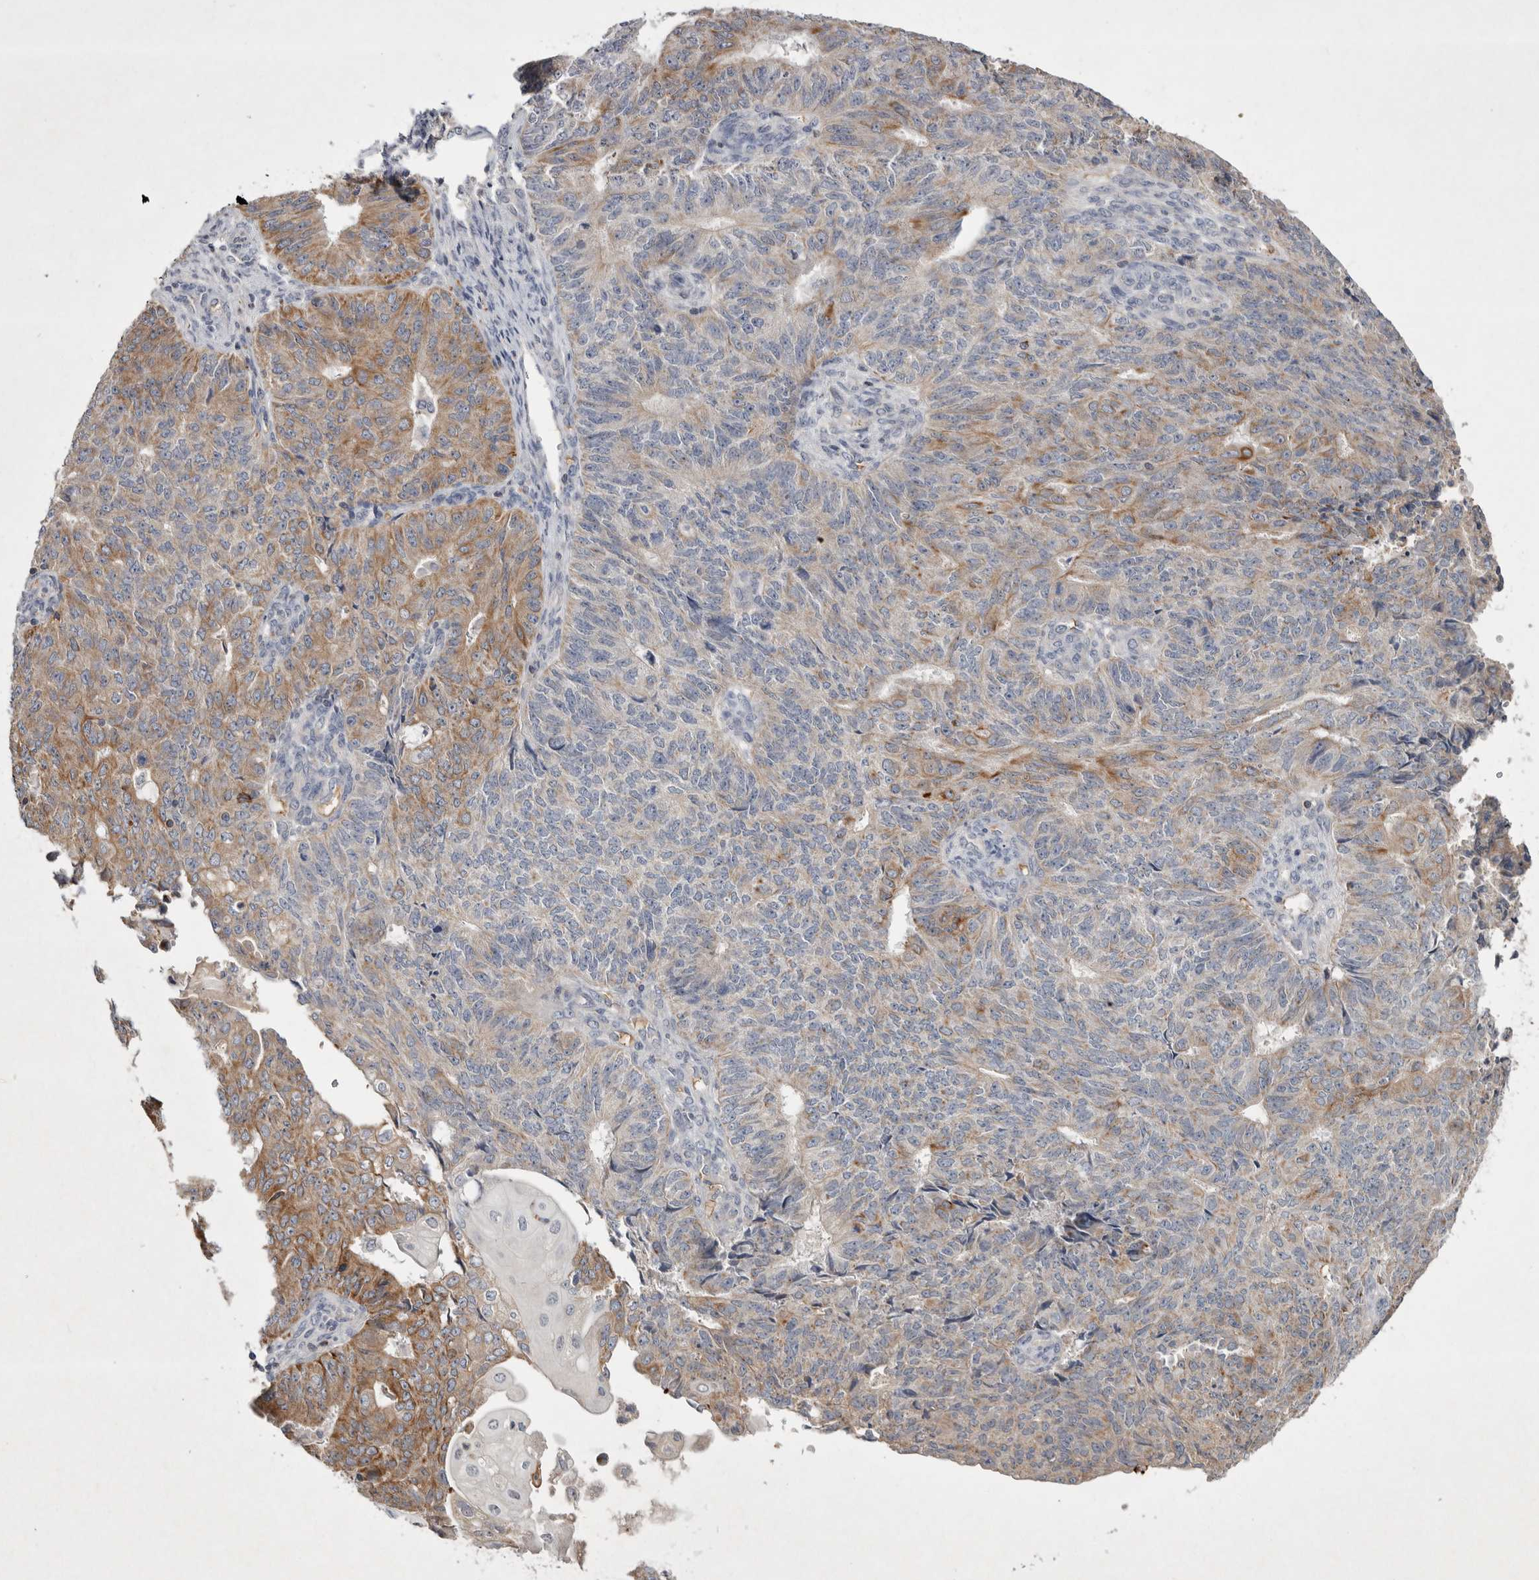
{"staining": {"intensity": "moderate", "quantity": "25%-75%", "location": "cytoplasmic/membranous"}, "tissue": "endometrial cancer", "cell_type": "Tumor cells", "image_type": "cancer", "snomed": [{"axis": "morphology", "description": "Adenocarcinoma, NOS"}, {"axis": "topography", "description": "Endometrium"}], "caption": "This is a micrograph of immunohistochemistry (IHC) staining of endometrial cancer (adenocarcinoma), which shows moderate staining in the cytoplasmic/membranous of tumor cells.", "gene": "TNFSF14", "patient": {"sex": "female", "age": 32}}